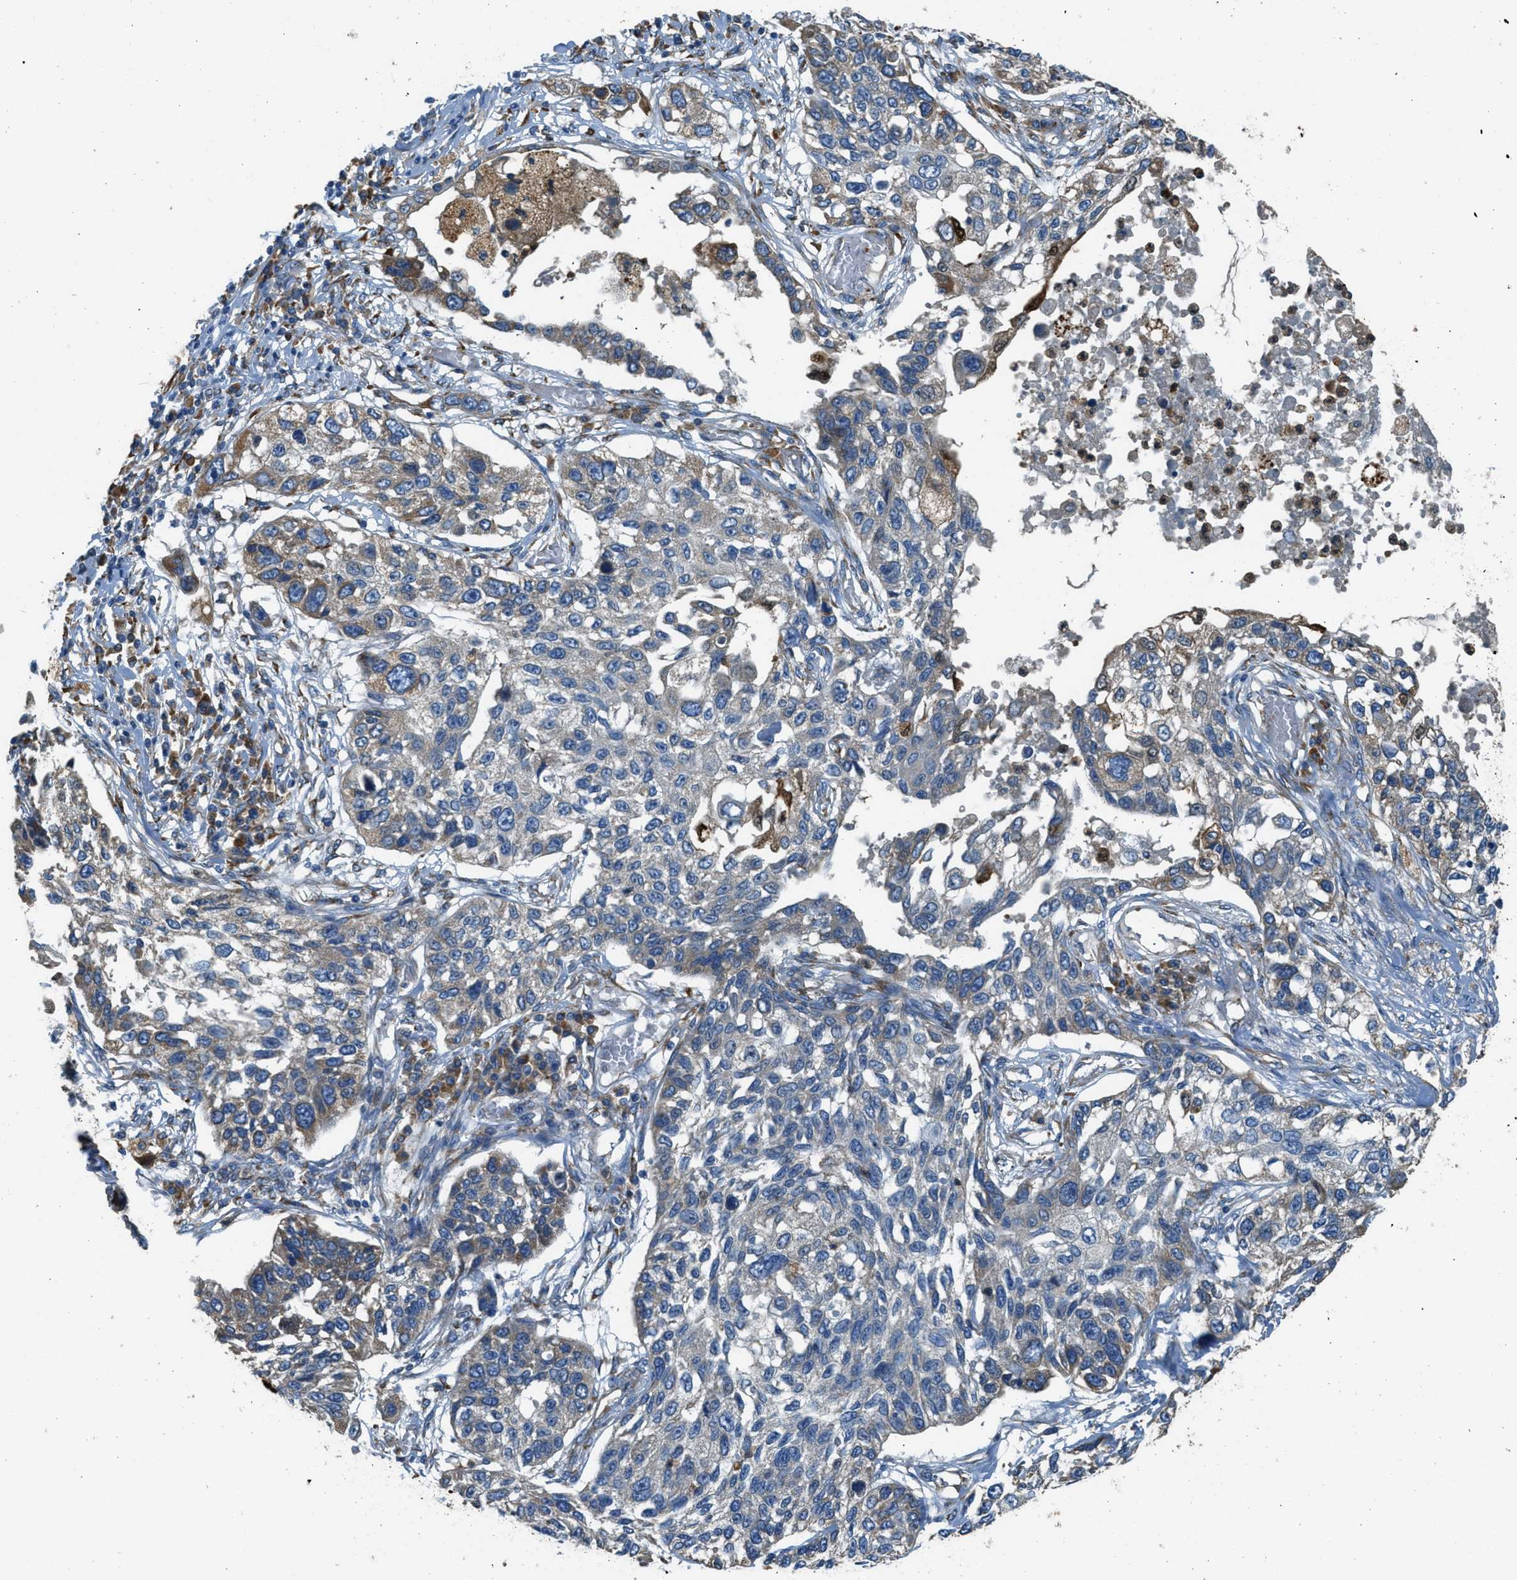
{"staining": {"intensity": "weak", "quantity": "<25%", "location": "cytoplasmic/membranous"}, "tissue": "lung cancer", "cell_type": "Tumor cells", "image_type": "cancer", "snomed": [{"axis": "morphology", "description": "Squamous cell carcinoma, NOS"}, {"axis": "topography", "description": "Lung"}], "caption": "This is an IHC histopathology image of lung cancer (squamous cell carcinoma). There is no staining in tumor cells.", "gene": "GIMAP8", "patient": {"sex": "male", "age": 71}}